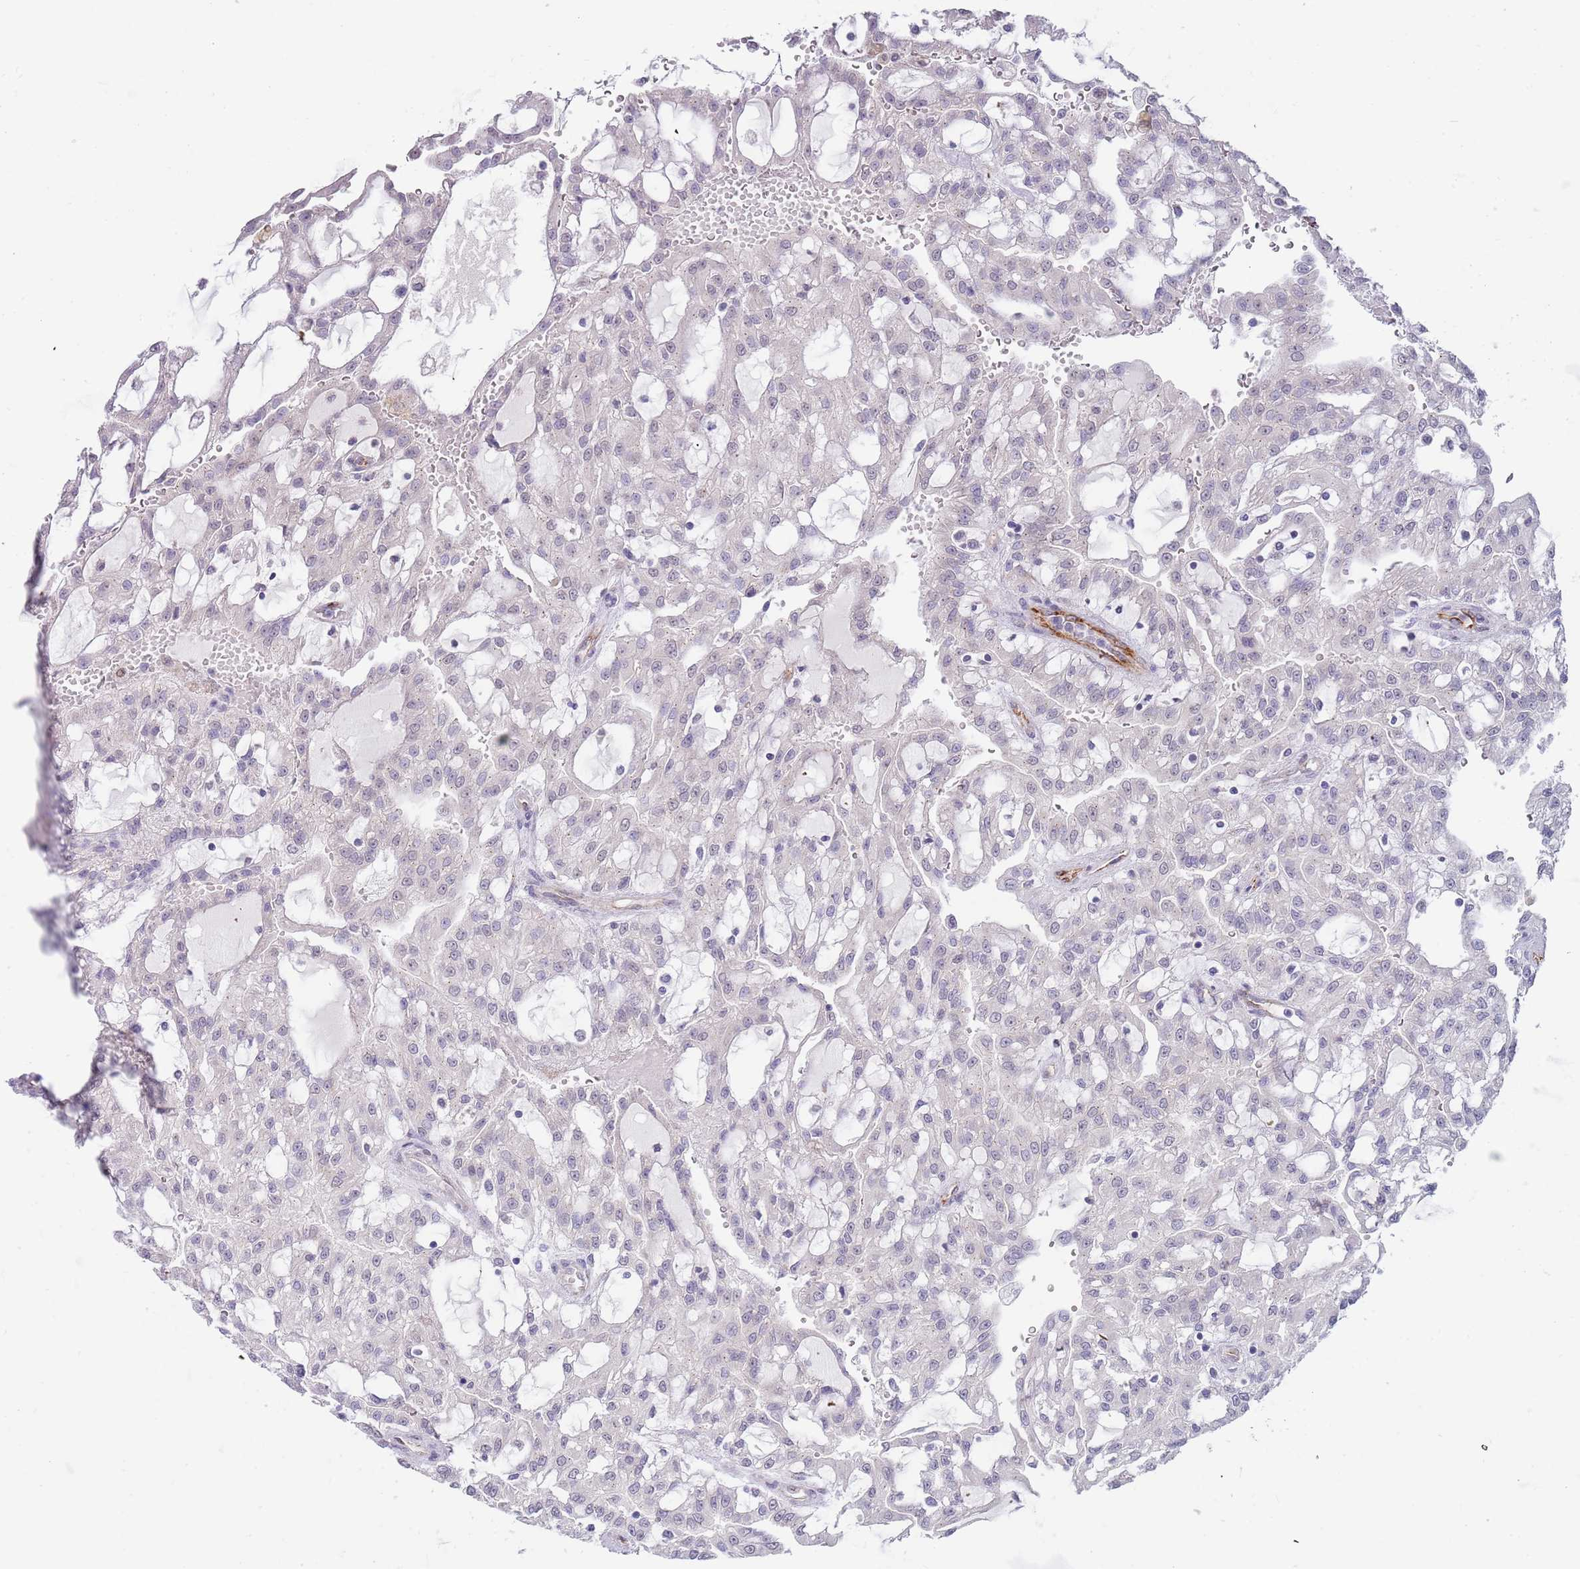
{"staining": {"intensity": "negative", "quantity": "none", "location": "none"}, "tissue": "renal cancer", "cell_type": "Tumor cells", "image_type": "cancer", "snomed": [{"axis": "morphology", "description": "Adenocarcinoma, NOS"}, {"axis": "topography", "description": "Kidney"}], "caption": "Tumor cells are negative for brown protein staining in renal adenocarcinoma. The staining is performed using DAB brown chromogen with nuclei counter-stained in using hematoxylin.", "gene": "TNRC6C", "patient": {"sex": "male", "age": 63}}